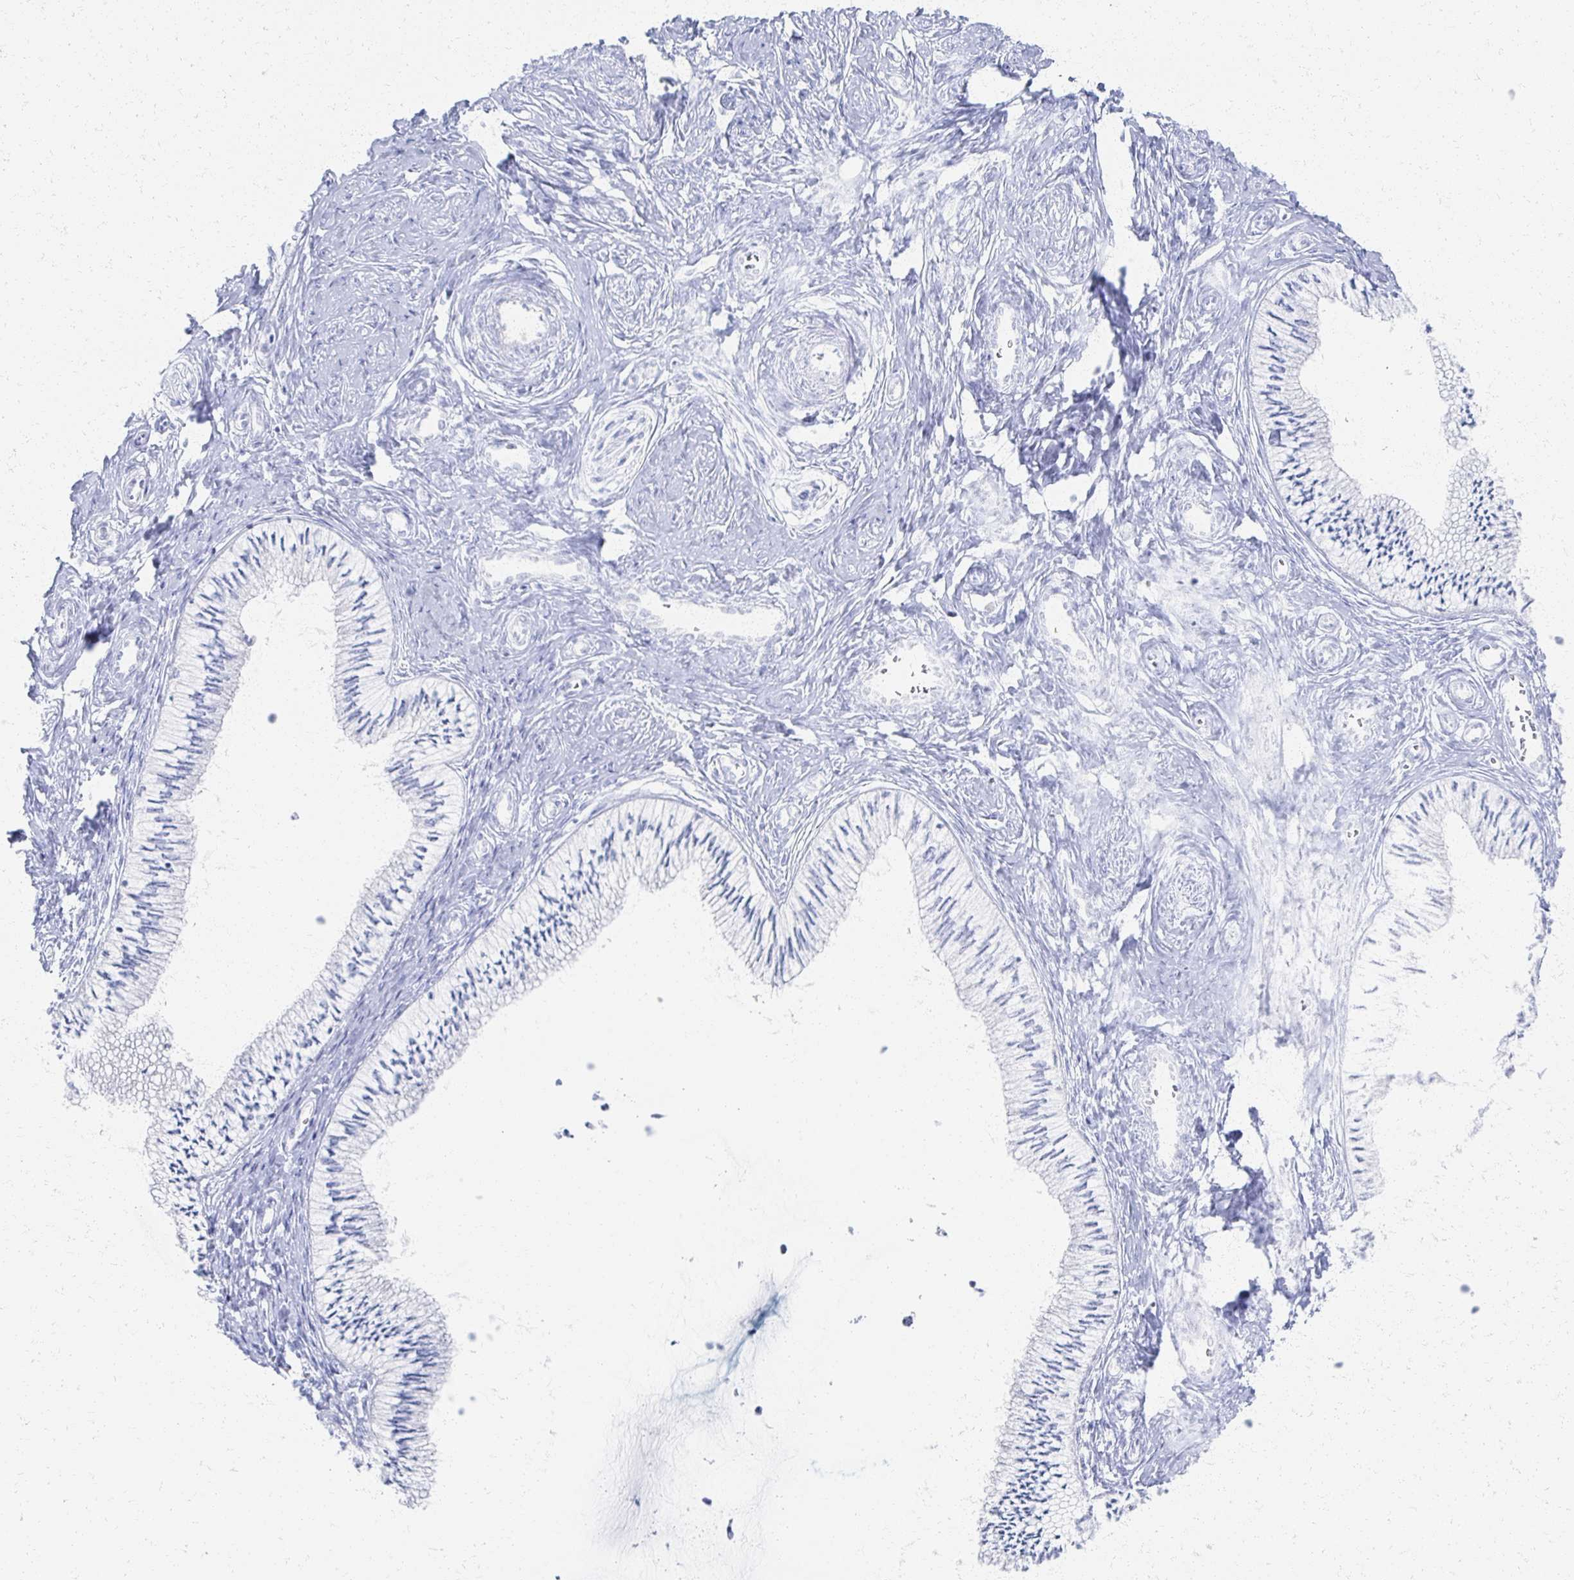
{"staining": {"intensity": "negative", "quantity": "none", "location": "none"}, "tissue": "cervix", "cell_type": "Glandular cells", "image_type": "normal", "snomed": [{"axis": "morphology", "description": "Normal tissue, NOS"}, {"axis": "topography", "description": "Cervix"}], "caption": "DAB immunohistochemical staining of benign cervix reveals no significant staining in glandular cells.", "gene": "PRR20A", "patient": {"sex": "female", "age": 24}}